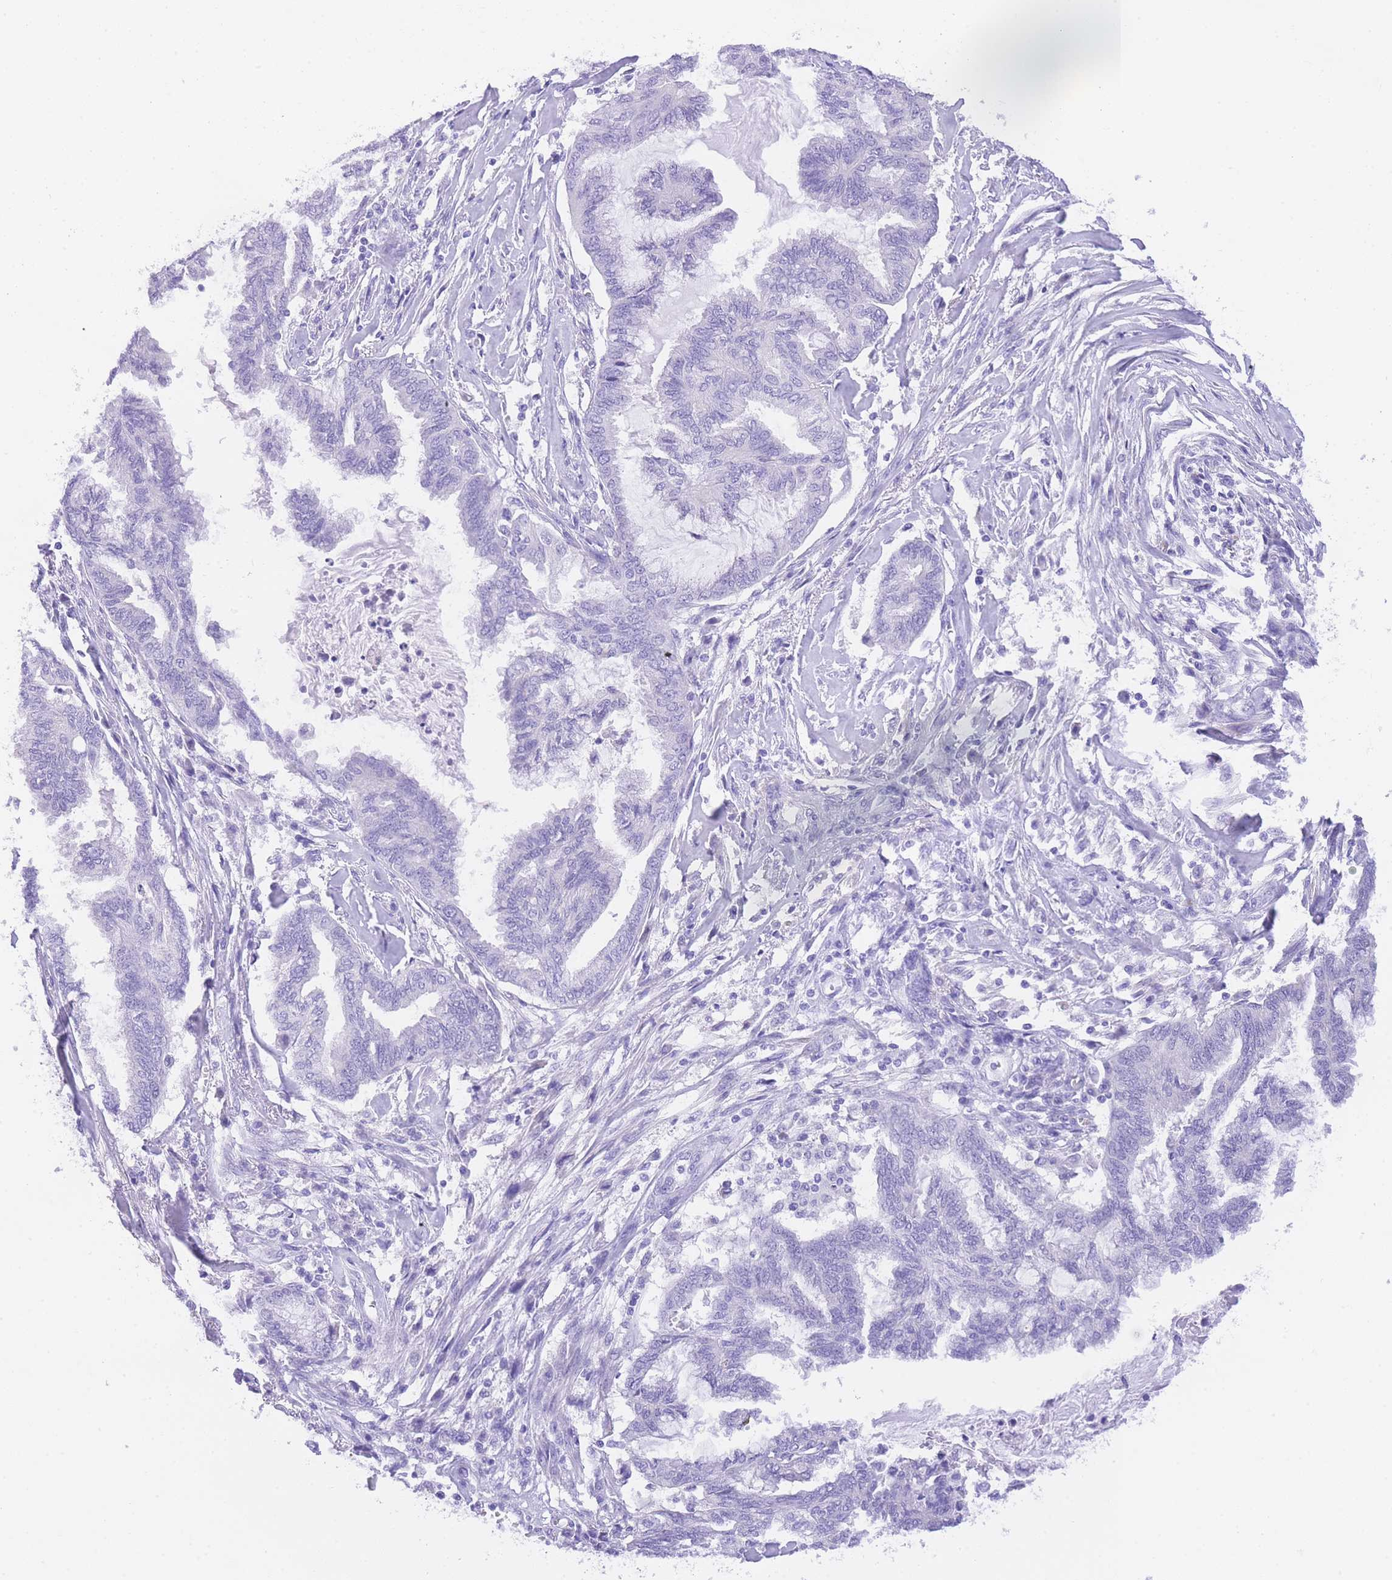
{"staining": {"intensity": "negative", "quantity": "none", "location": "none"}, "tissue": "endometrial cancer", "cell_type": "Tumor cells", "image_type": "cancer", "snomed": [{"axis": "morphology", "description": "Adenocarcinoma, NOS"}, {"axis": "topography", "description": "Endometrium"}], "caption": "This is an immunohistochemistry (IHC) photomicrograph of endometrial cancer. There is no expression in tumor cells.", "gene": "NKD2", "patient": {"sex": "female", "age": 86}}